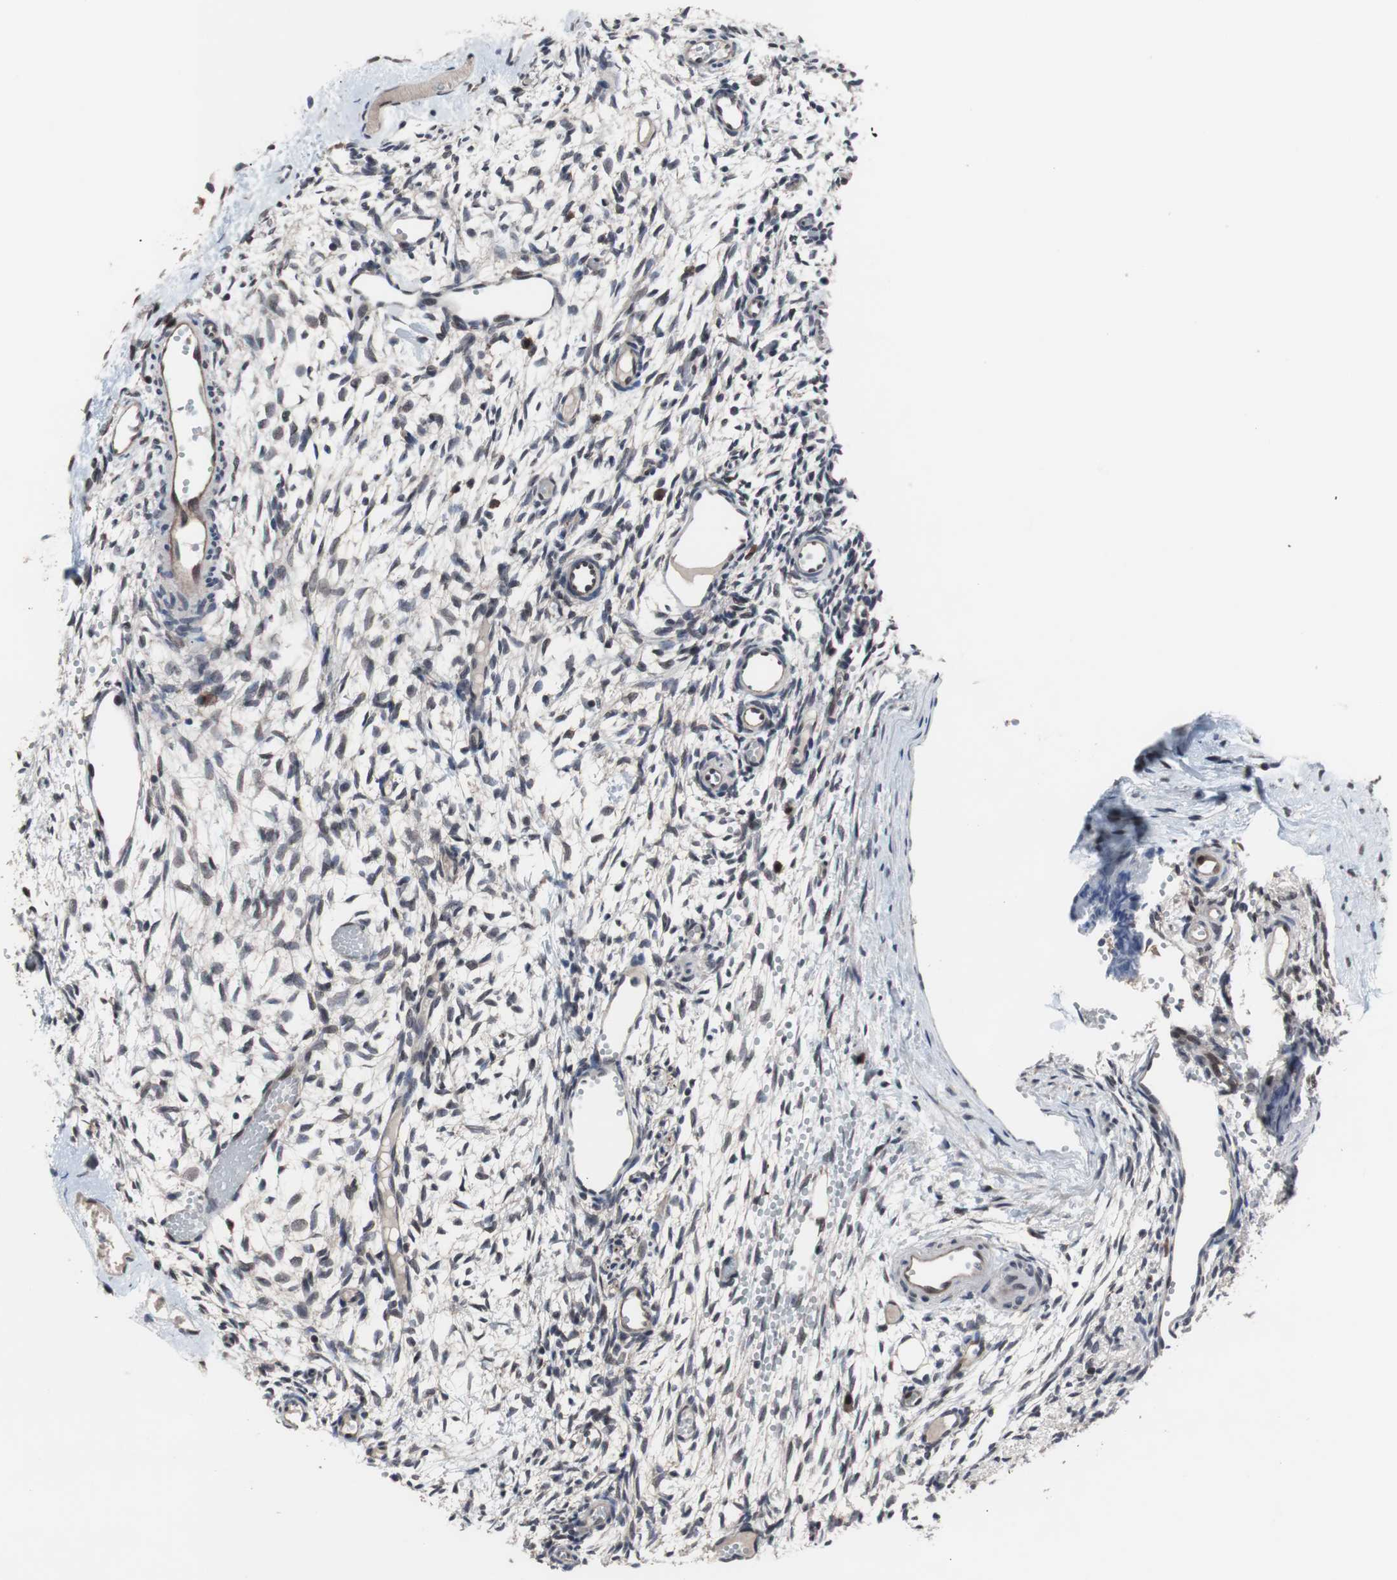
{"staining": {"intensity": "weak", "quantity": "<25%", "location": "nuclear"}, "tissue": "ovary", "cell_type": "Ovarian stroma cells", "image_type": "normal", "snomed": [{"axis": "morphology", "description": "Normal tissue, NOS"}, {"axis": "topography", "description": "Ovary"}], "caption": "A high-resolution histopathology image shows IHC staining of benign ovary, which displays no significant positivity in ovarian stroma cells. Nuclei are stained in blue.", "gene": "GTF2F2", "patient": {"sex": "female", "age": 35}}